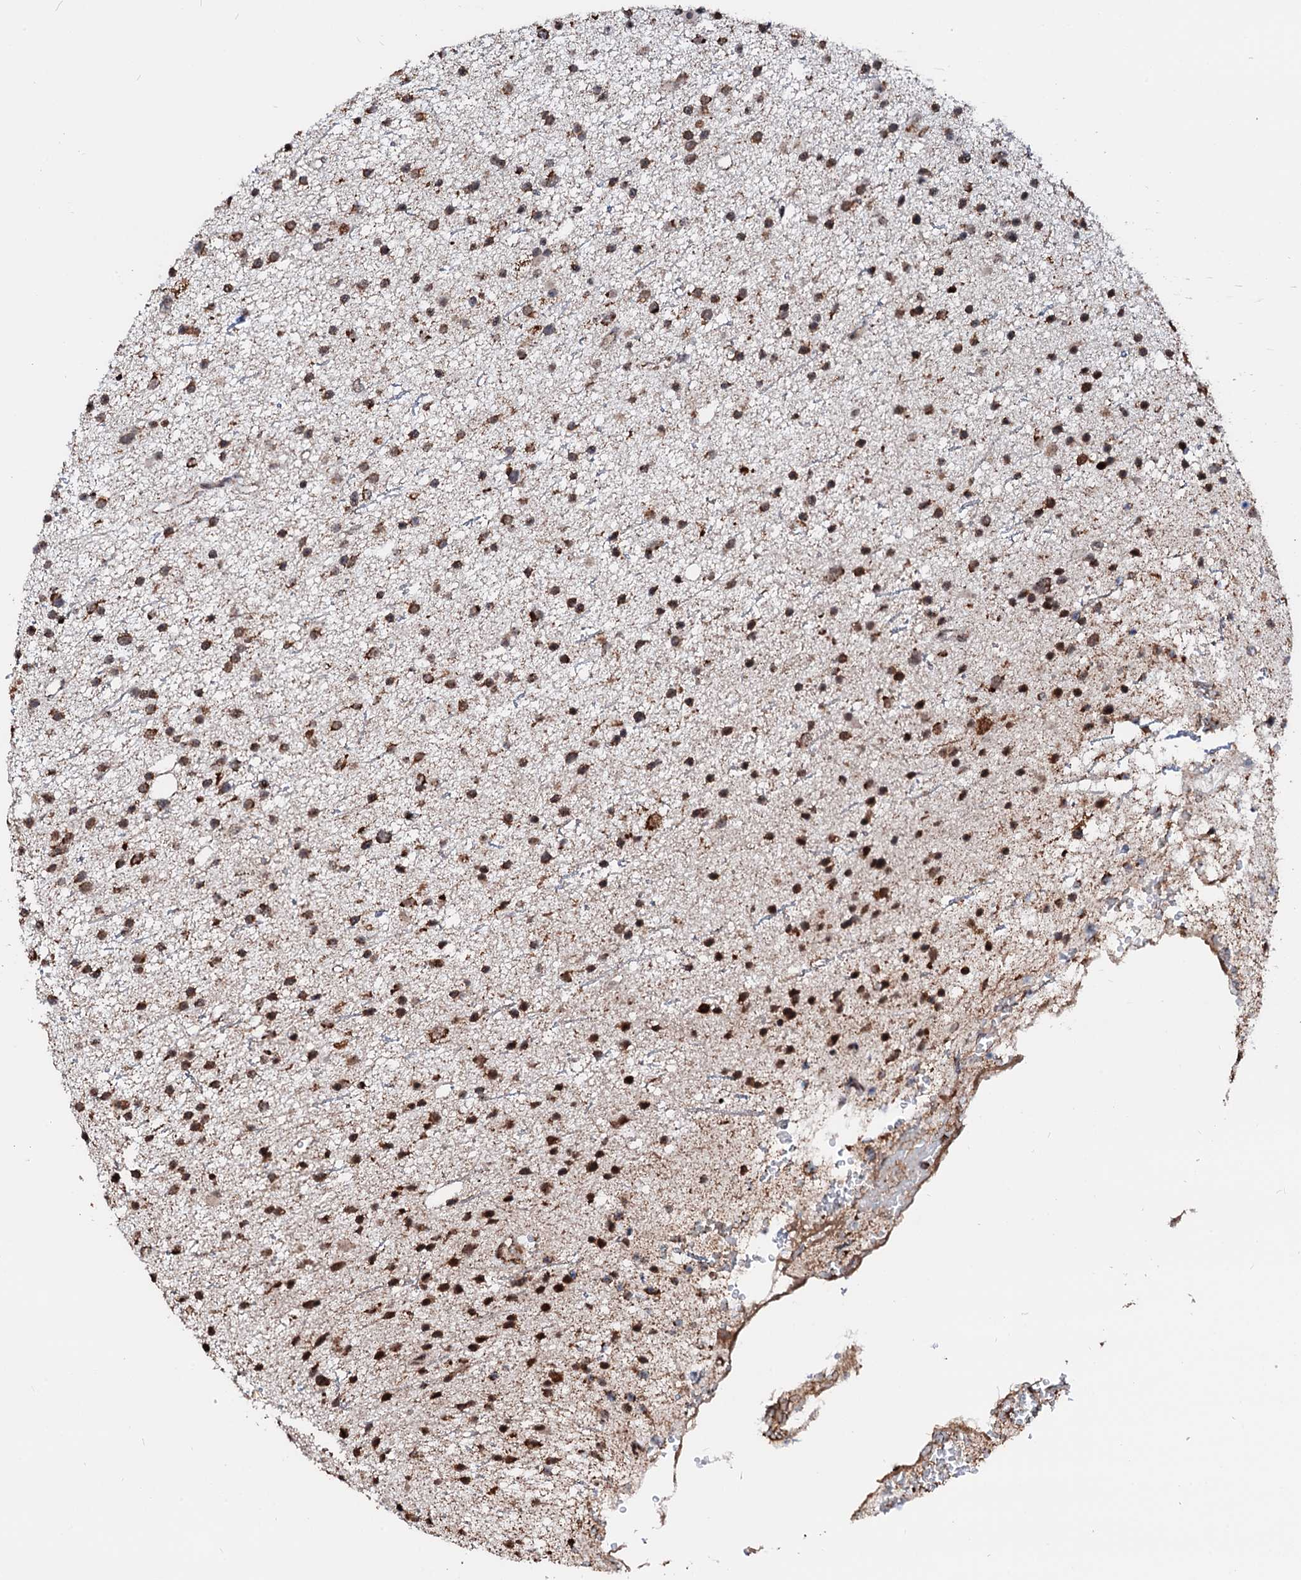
{"staining": {"intensity": "strong", "quantity": ">75%", "location": "cytoplasmic/membranous"}, "tissue": "glioma", "cell_type": "Tumor cells", "image_type": "cancer", "snomed": [{"axis": "morphology", "description": "Glioma, malignant, Low grade"}, {"axis": "topography", "description": "Cerebral cortex"}], "caption": "Human malignant glioma (low-grade) stained with a brown dye exhibits strong cytoplasmic/membranous positive positivity in approximately >75% of tumor cells.", "gene": "SECISBP2L", "patient": {"sex": "female", "age": 39}}